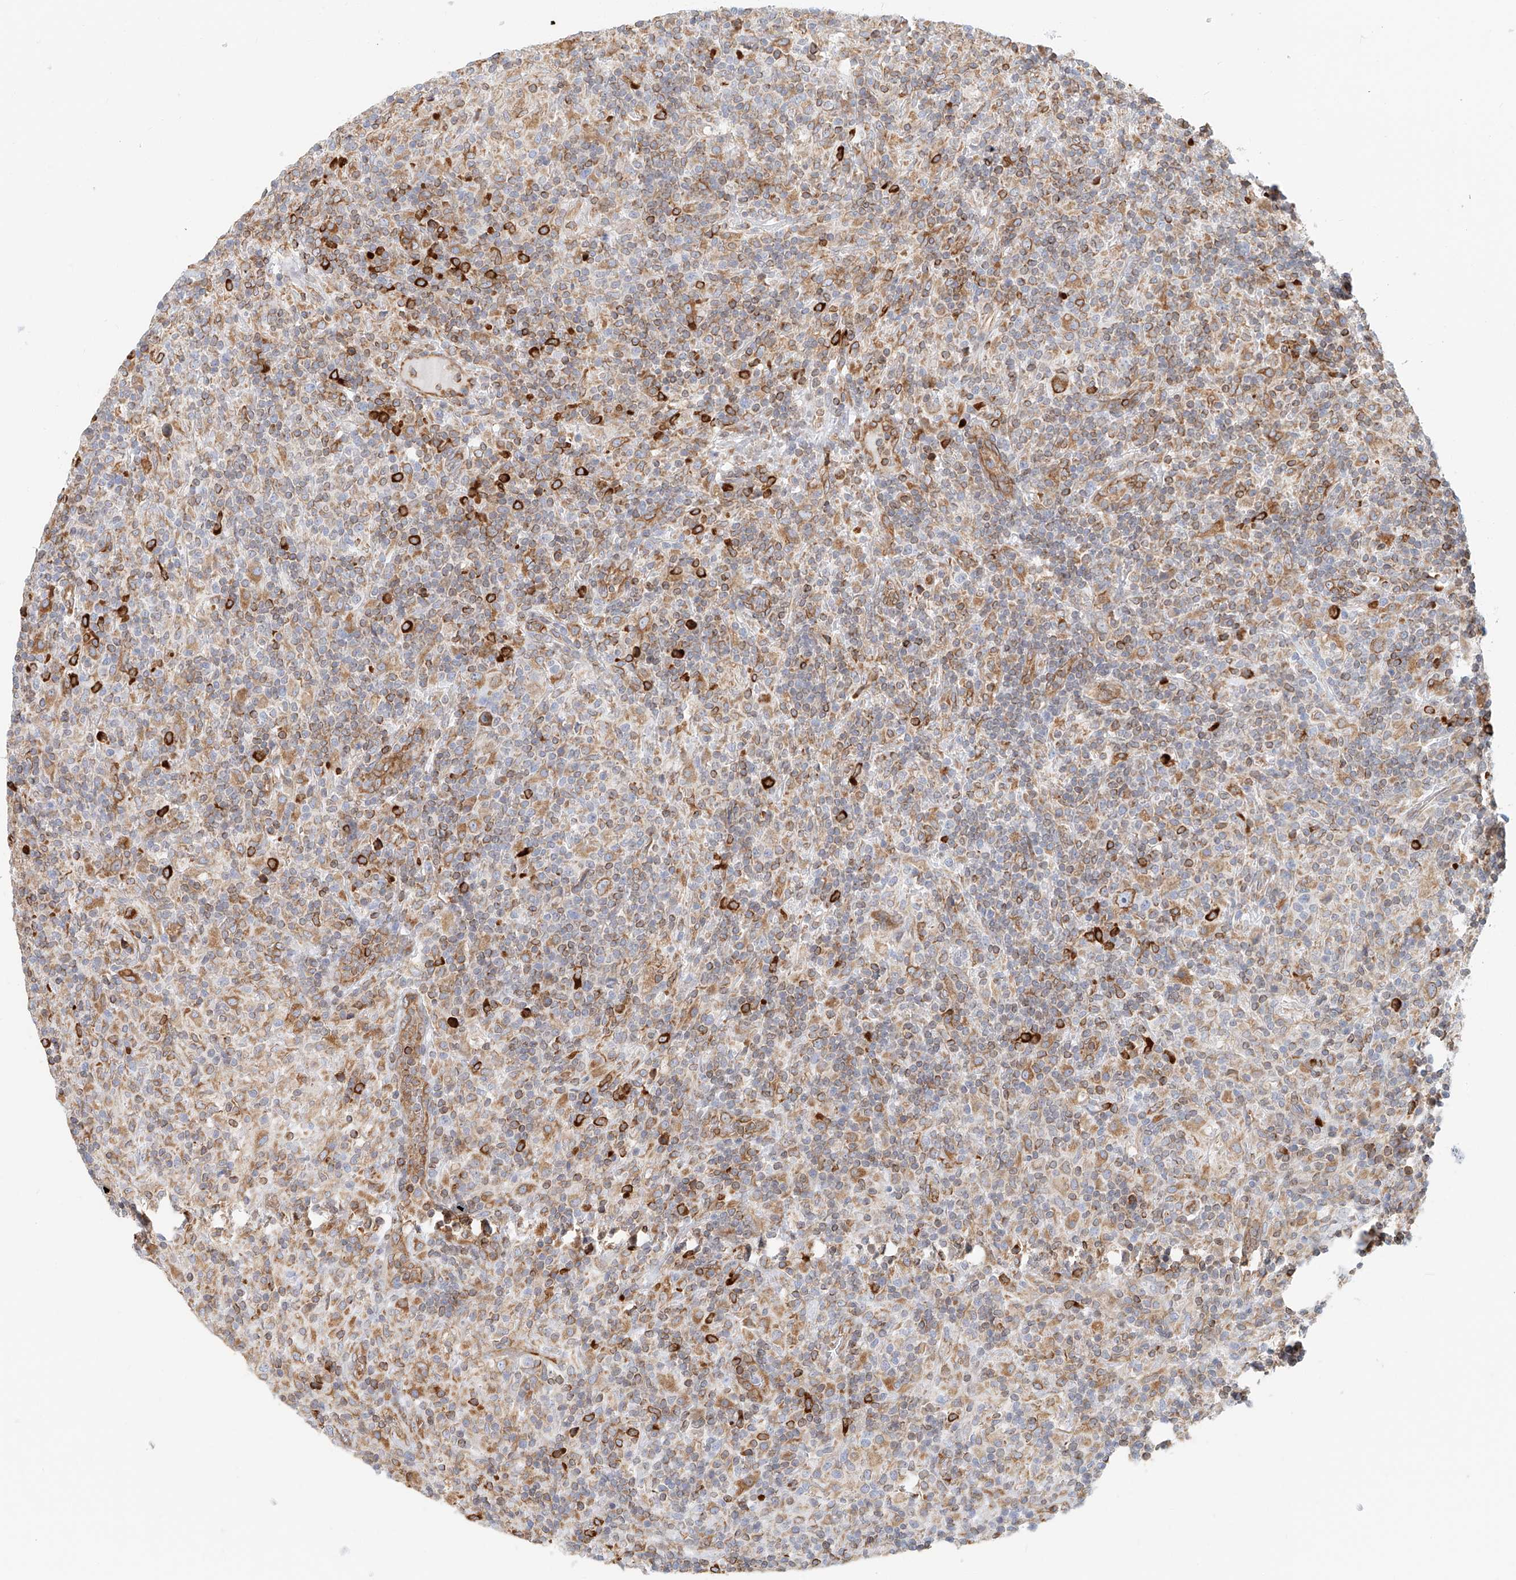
{"staining": {"intensity": "moderate", "quantity": ">75%", "location": "cytoplasmic/membranous"}, "tissue": "lymphoma", "cell_type": "Tumor cells", "image_type": "cancer", "snomed": [{"axis": "morphology", "description": "Hodgkin's disease, NOS"}, {"axis": "topography", "description": "Lymph node"}], "caption": "Immunohistochemistry (IHC) (DAB (3,3'-diaminobenzidine)) staining of Hodgkin's disease reveals moderate cytoplasmic/membranous protein staining in approximately >75% of tumor cells. (DAB IHC with brightfield microscopy, high magnification).", "gene": "DHRS7", "patient": {"sex": "male", "age": 70}}